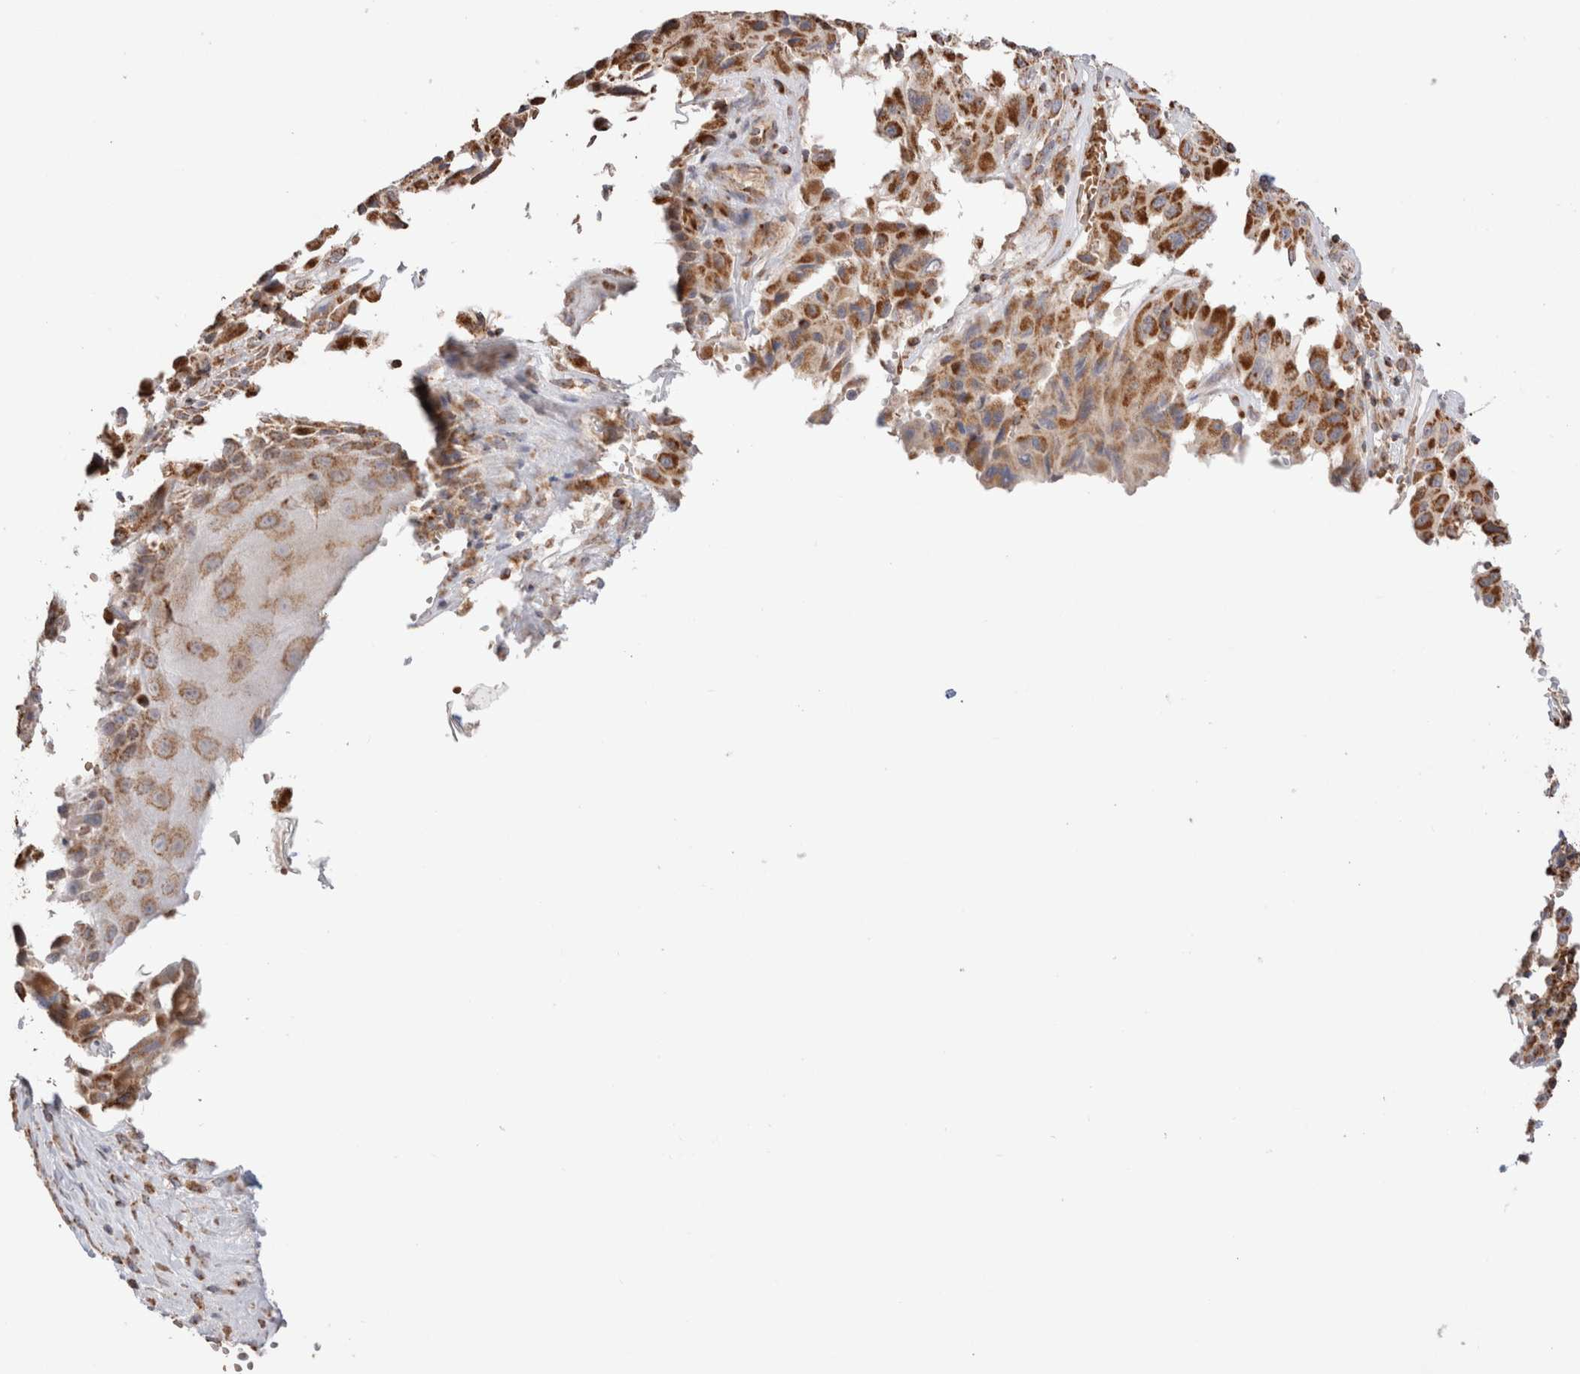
{"staining": {"intensity": "moderate", "quantity": ">75%", "location": "cytoplasmic/membranous"}, "tissue": "melanoma", "cell_type": "Tumor cells", "image_type": "cancer", "snomed": [{"axis": "morphology", "description": "Malignant melanoma, NOS"}, {"axis": "topography", "description": "Skin"}], "caption": "IHC micrograph of human melanoma stained for a protein (brown), which exhibits medium levels of moderate cytoplasmic/membranous positivity in about >75% of tumor cells.", "gene": "TMPPE", "patient": {"sex": "male", "age": 30}}